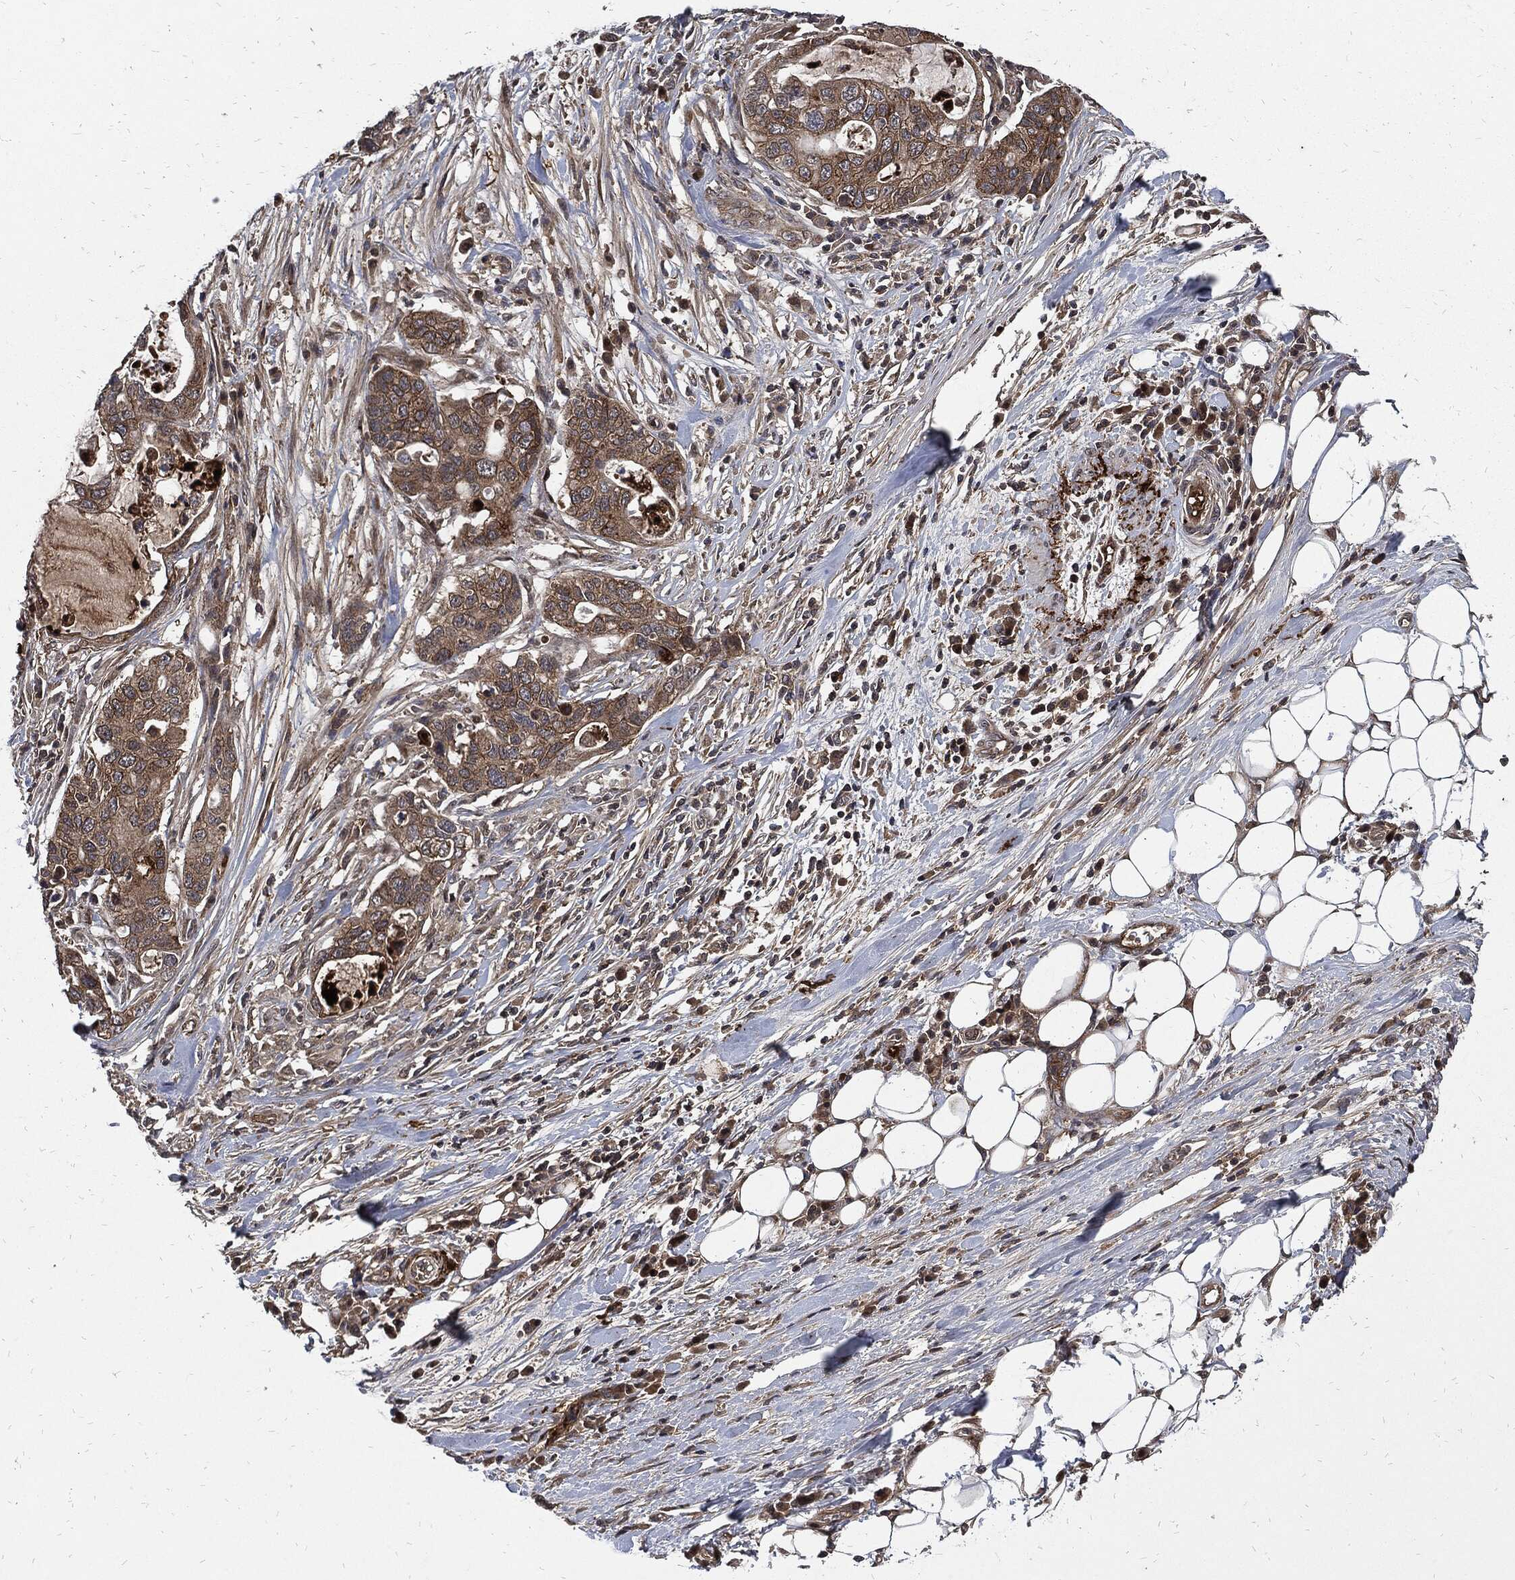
{"staining": {"intensity": "strong", "quantity": "25%-75%", "location": "cytoplasmic/membranous"}, "tissue": "stomach cancer", "cell_type": "Tumor cells", "image_type": "cancer", "snomed": [{"axis": "morphology", "description": "Adenocarcinoma, NOS"}, {"axis": "topography", "description": "Stomach"}], "caption": "This photomicrograph reveals immunohistochemistry (IHC) staining of human adenocarcinoma (stomach), with high strong cytoplasmic/membranous positivity in about 25%-75% of tumor cells.", "gene": "CLU", "patient": {"sex": "male", "age": 54}}